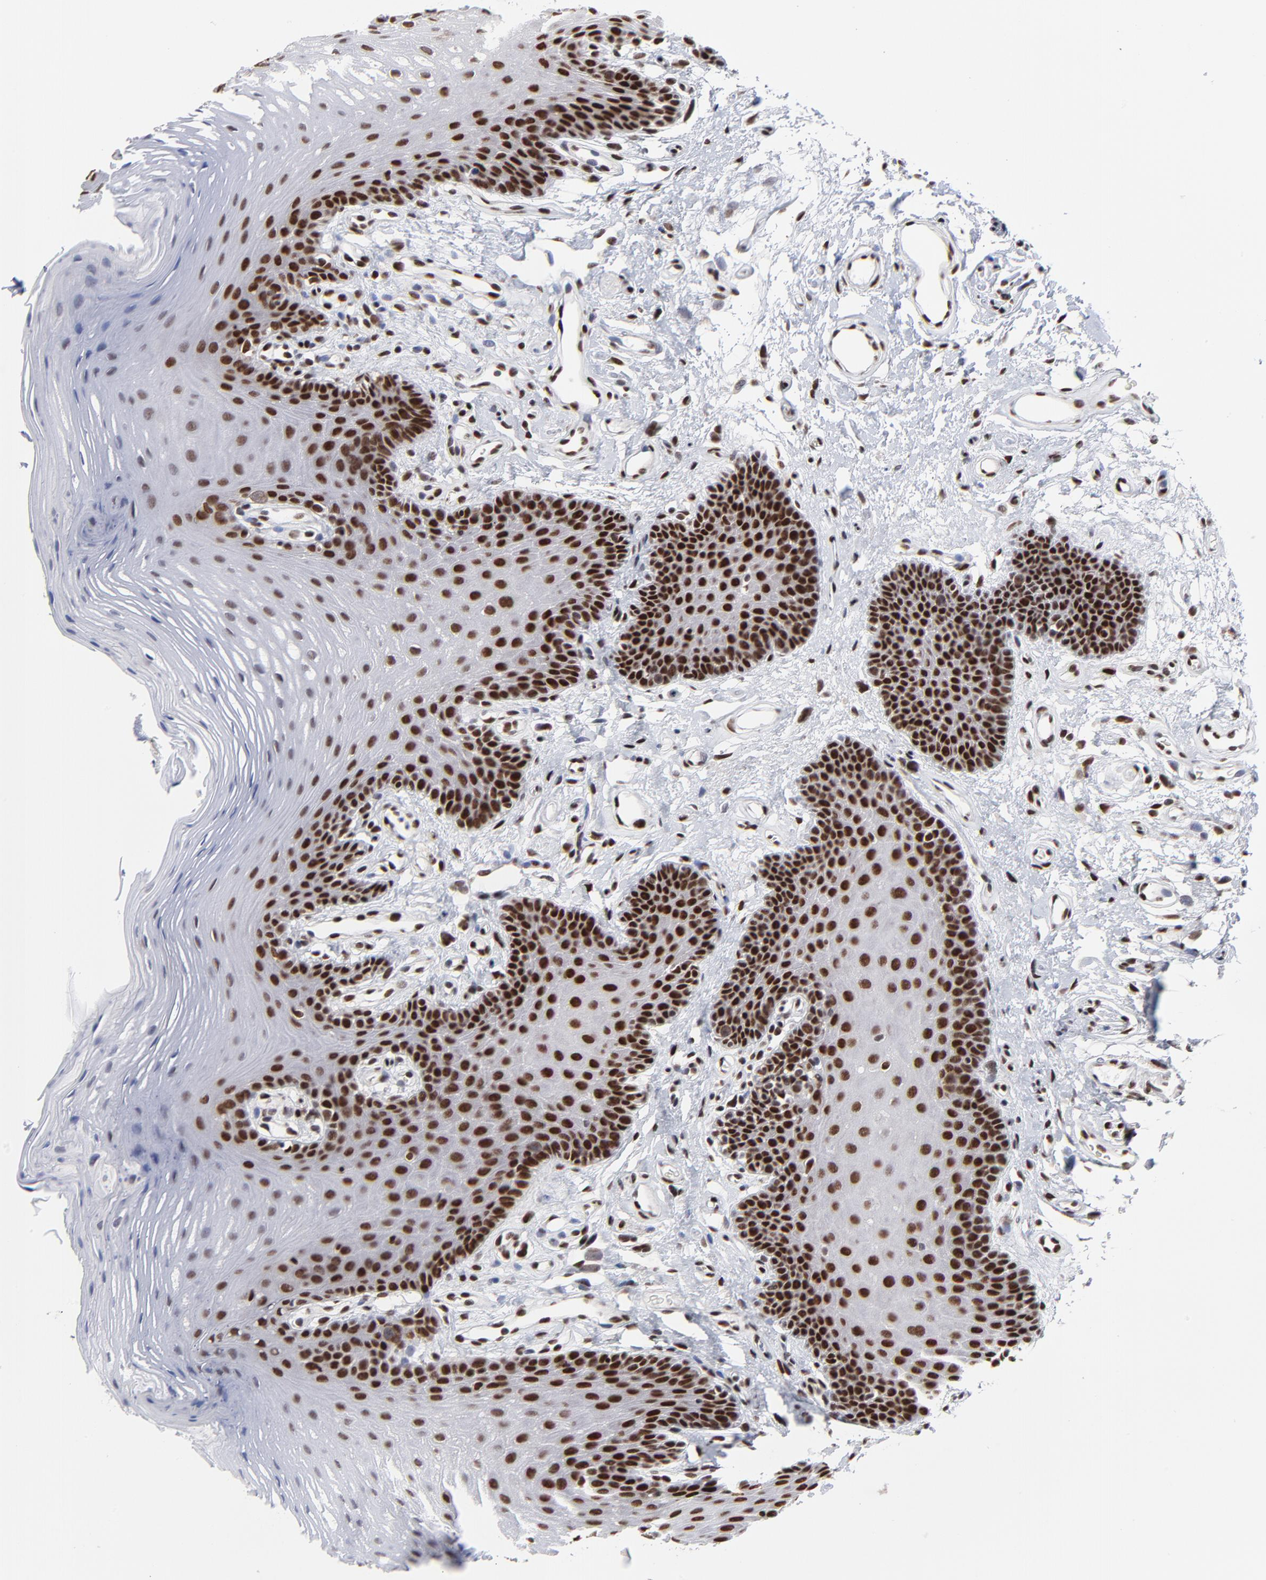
{"staining": {"intensity": "strong", "quantity": ">75%", "location": "nuclear"}, "tissue": "oral mucosa", "cell_type": "Squamous epithelial cells", "image_type": "normal", "snomed": [{"axis": "morphology", "description": "Normal tissue, NOS"}, {"axis": "topography", "description": "Oral tissue"}], "caption": "Immunohistochemical staining of normal human oral mucosa displays high levels of strong nuclear staining in approximately >75% of squamous epithelial cells.", "gene": "ZMYM3", "patient": {"sex": "male", "age": 62}}